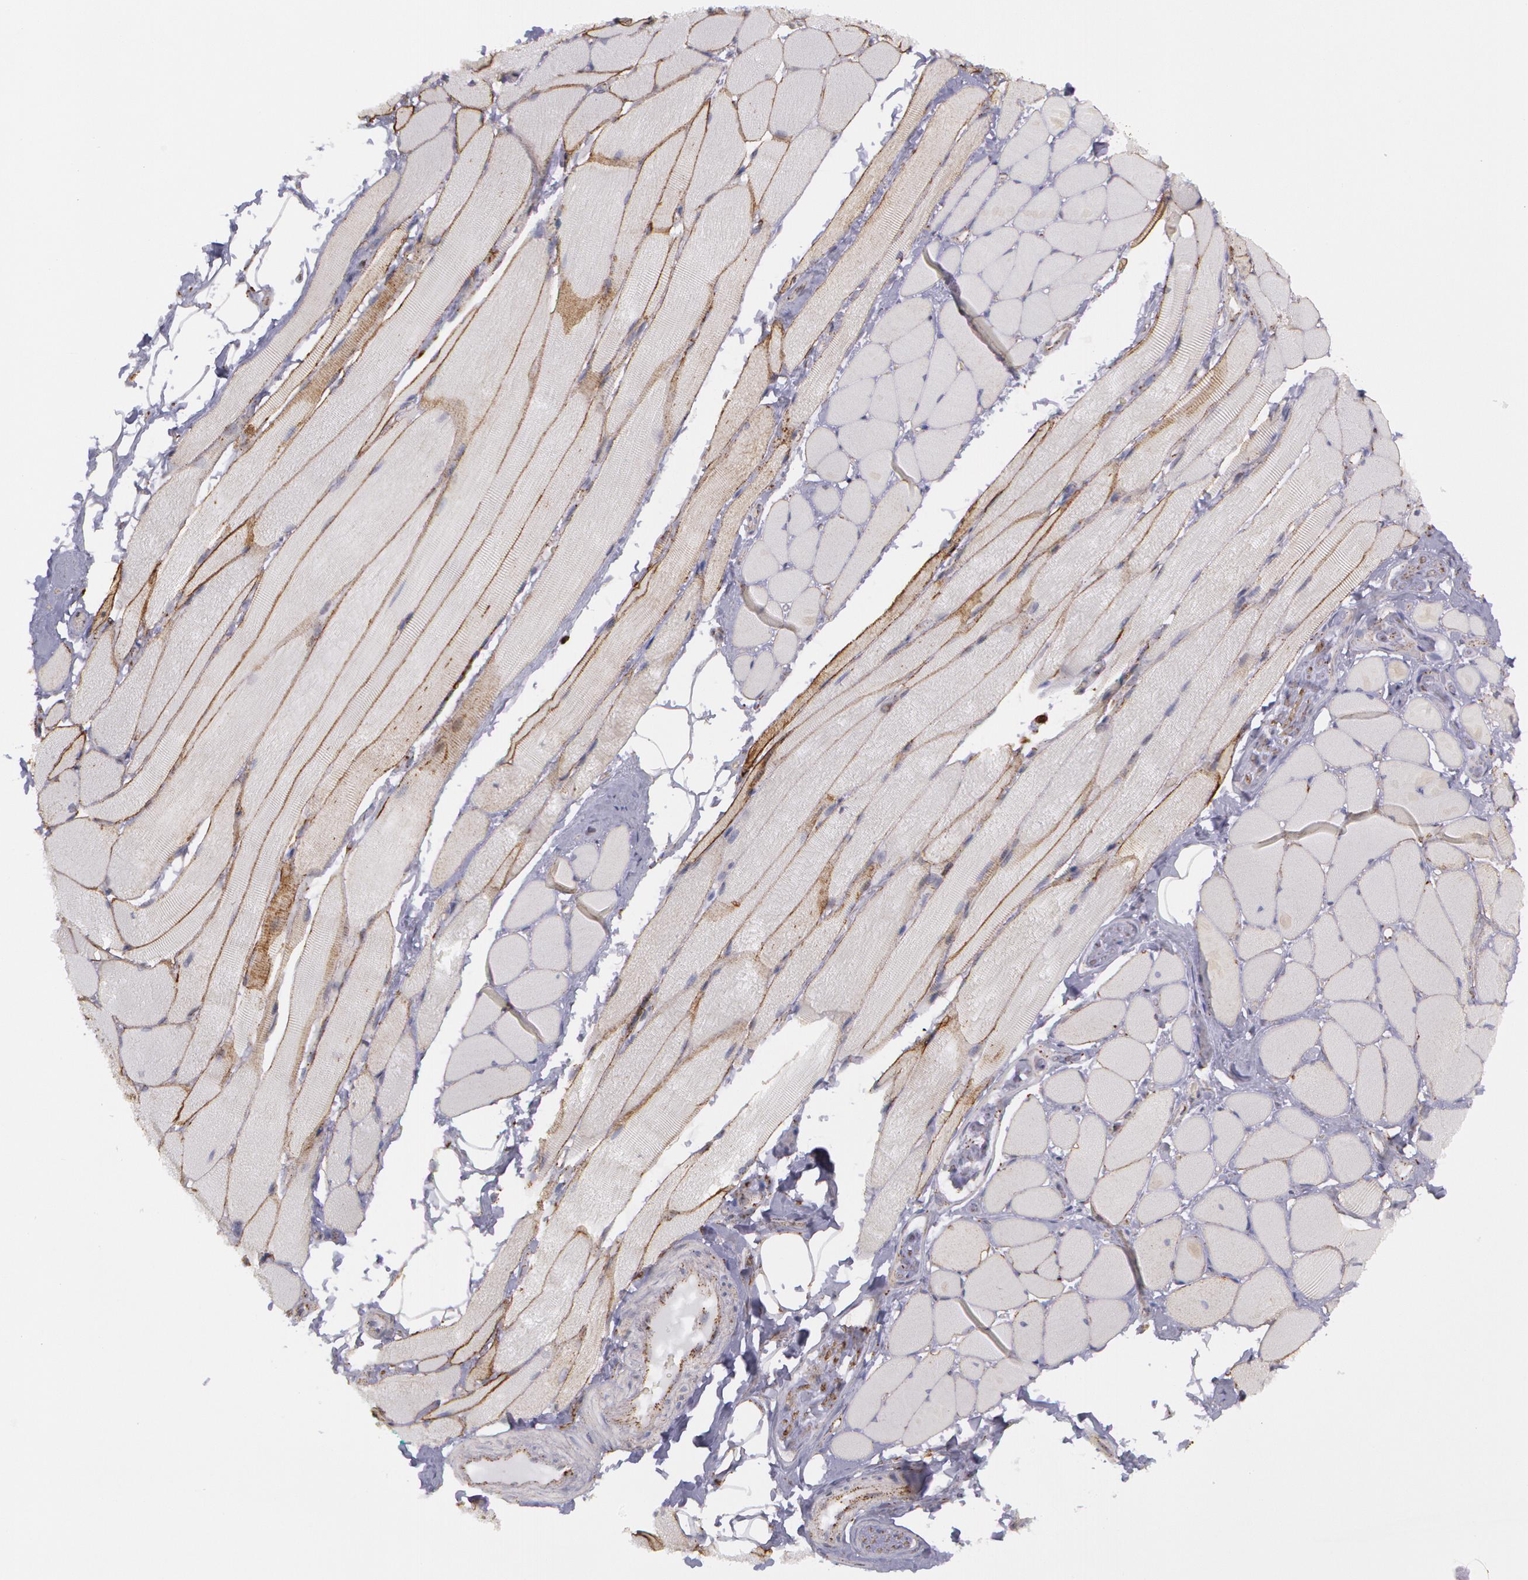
{"staining": {"intensity": "negative", "quantity": "none", "location": "none"}, "tissue": "soft tissue", "cell_type": "Chondrocytes", "image_type": "normal", "snomed": [{"axis": "morphology", "description": "Normal tissue, NOS"}, {"axis": "topography", "description": "Skeletal muscle"}, {"axis": "topography", "description": "Peripheral nerve tissue"}], "caption": "Immunohistochemistry (IHC) of unremarkable soft tissue exhibits no positivity in chondrocytes. (DAB (3,3'-diaminobenzidine) immunohistochemistry (IHC) visualized using brightfield microscopy, high magnification).", "gene": "FLOT2", "patient": {"sex": "female", "age": 84}}